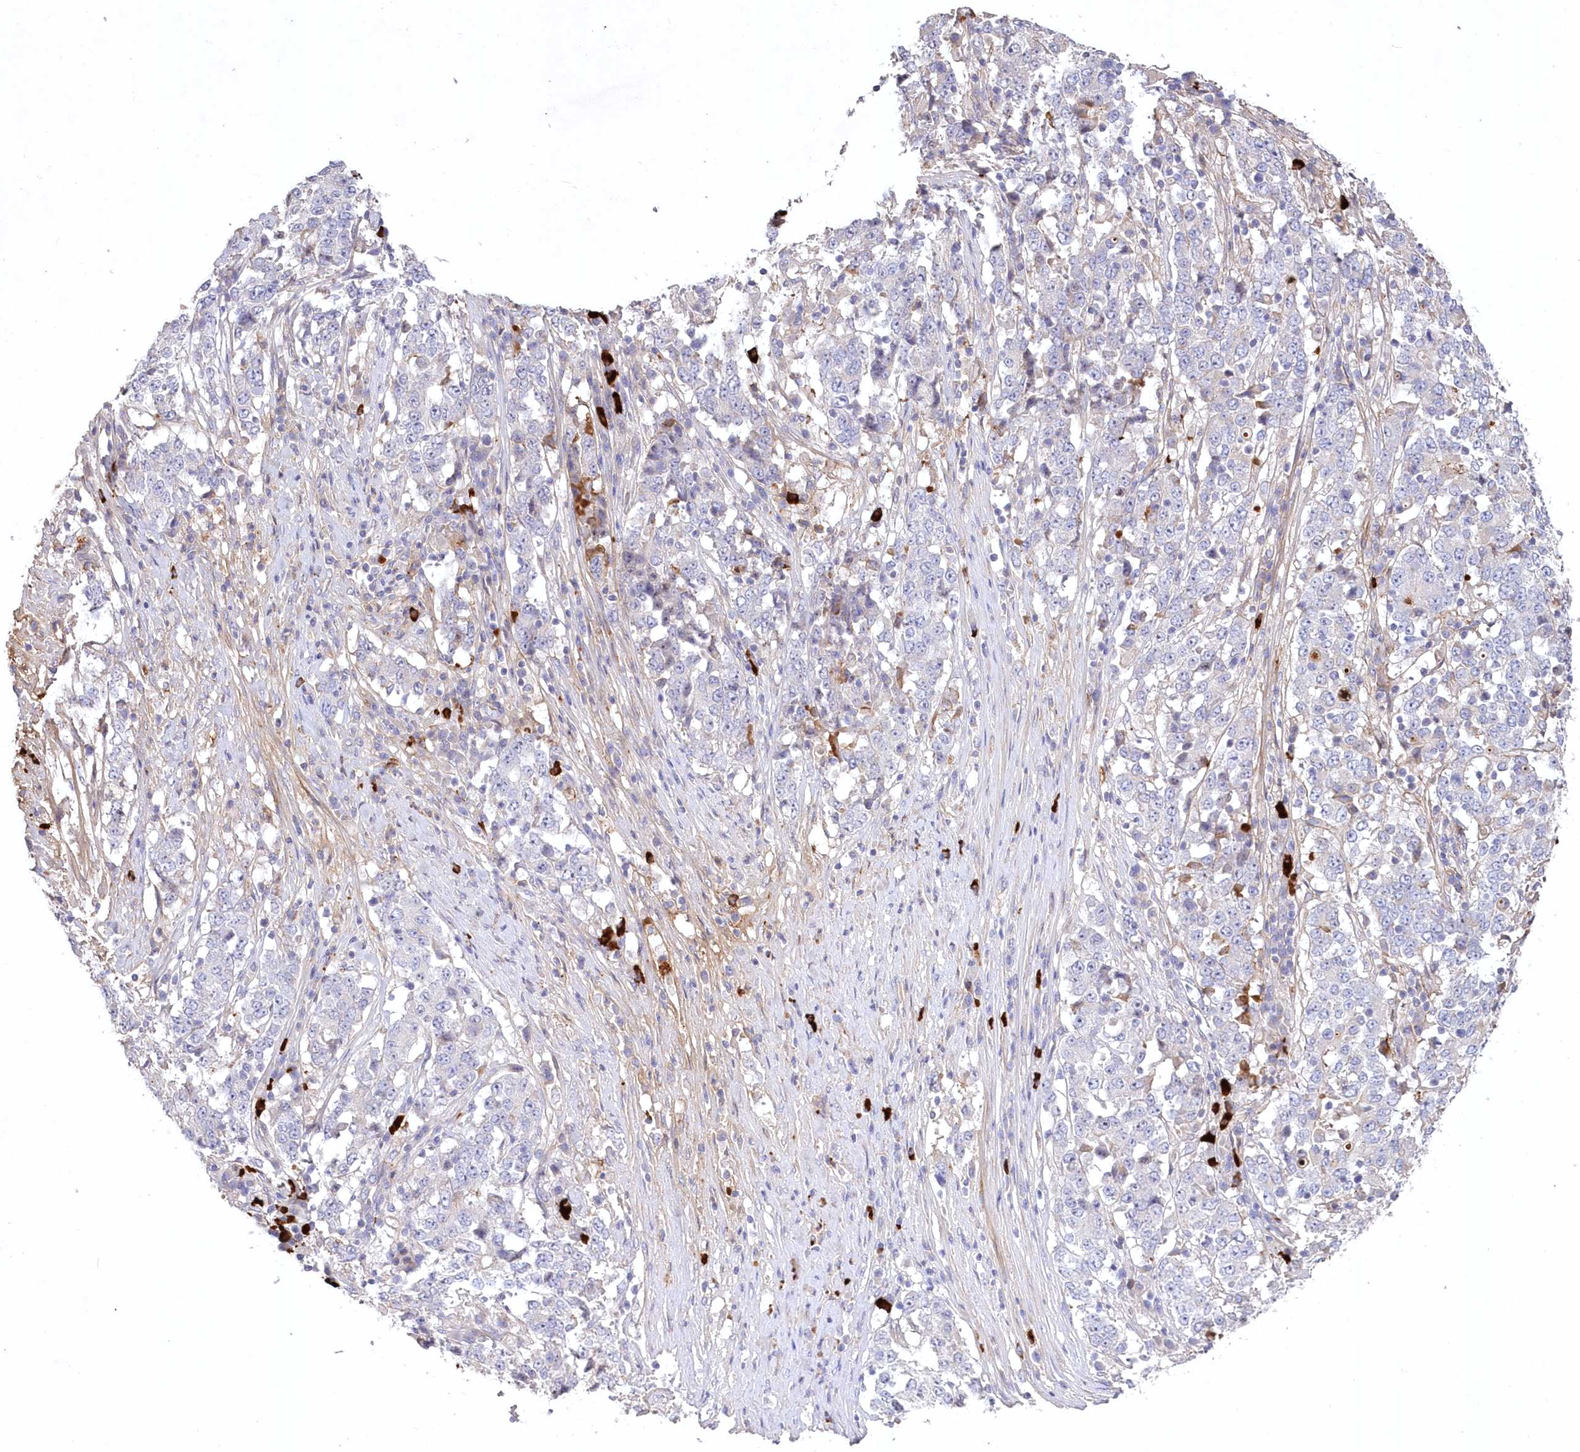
{"staining": {"intensity": "negative", "quantity": "none", "location": "none"}, "tissue": "stomach cancer", "cell_type": "Tumor cells", "image_type": "cancer", "snomed": [{"axis": "morphology", "description": "Adenocarcinoma, NOS"}, {"axis": "topography", "description": "Stomach"}], "caption": "A high-resolution photomicrograph shows IHC staining of adenocarcinoma (stomach), which exhibits no significant staining in tumor cells.", "gene": "WBP1L", "patient": {"sex": "male", "age": 59}}